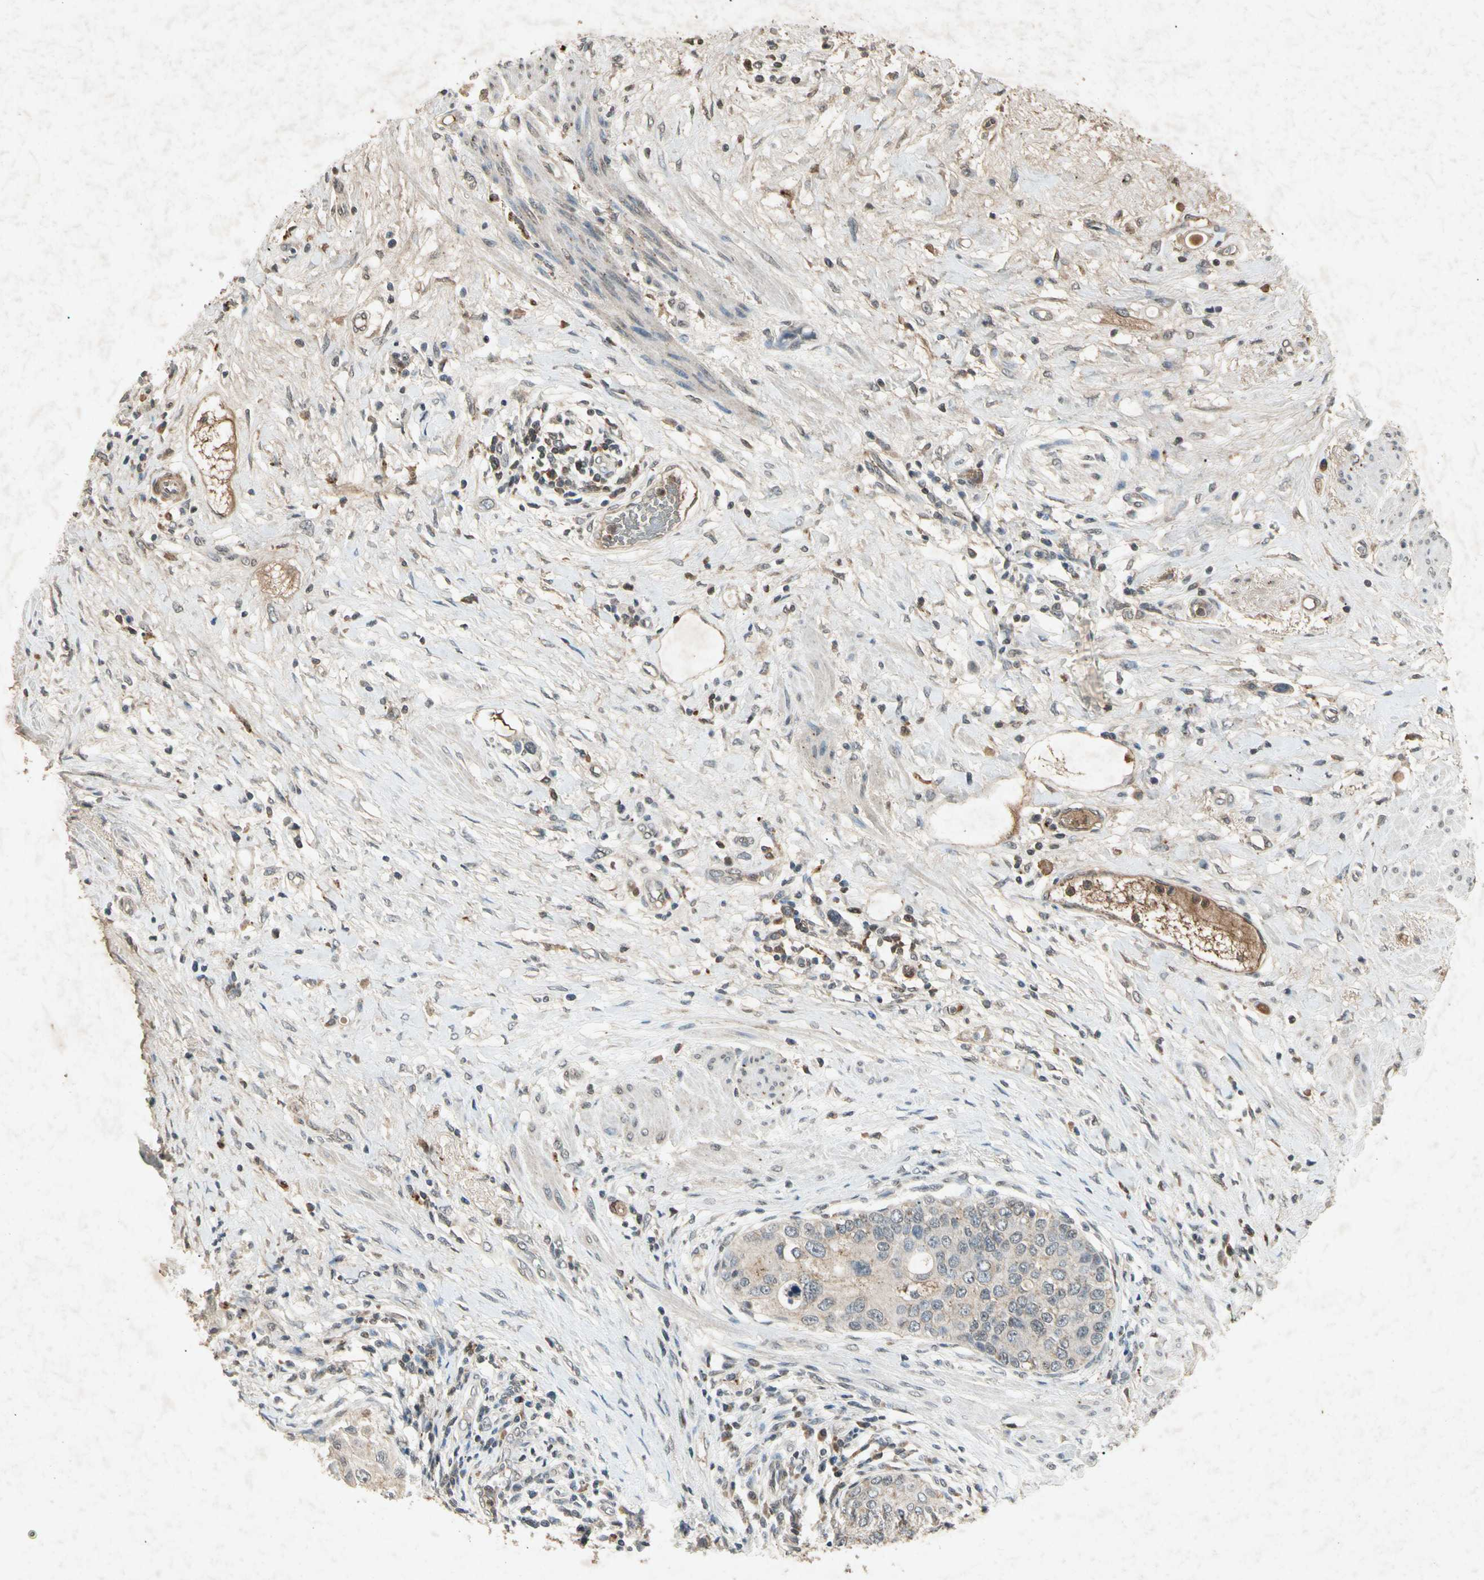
{"staining": {"intensity": "weak", "quantity": ">75%", "location": "cytoplasmic/membranous"}, "tissue": "urothelial cancer", "cell_type": "Tumor cells", "image_type": "cancer", "snomed": [{"axis": "morphology", "description": "Urothelial carcinoma, High grade"}, {"axis": "topography", "description": "Urinary bladder"}], "caption": "Immunohistochemical staining of human urothelial carcinoma (high-grade) reveals low levels of weak cytoplasmic/membranous protein expression in approximately >75% of tumor cells.", "gene": "CP", "patient": {"sex": "female", "age": 56}}